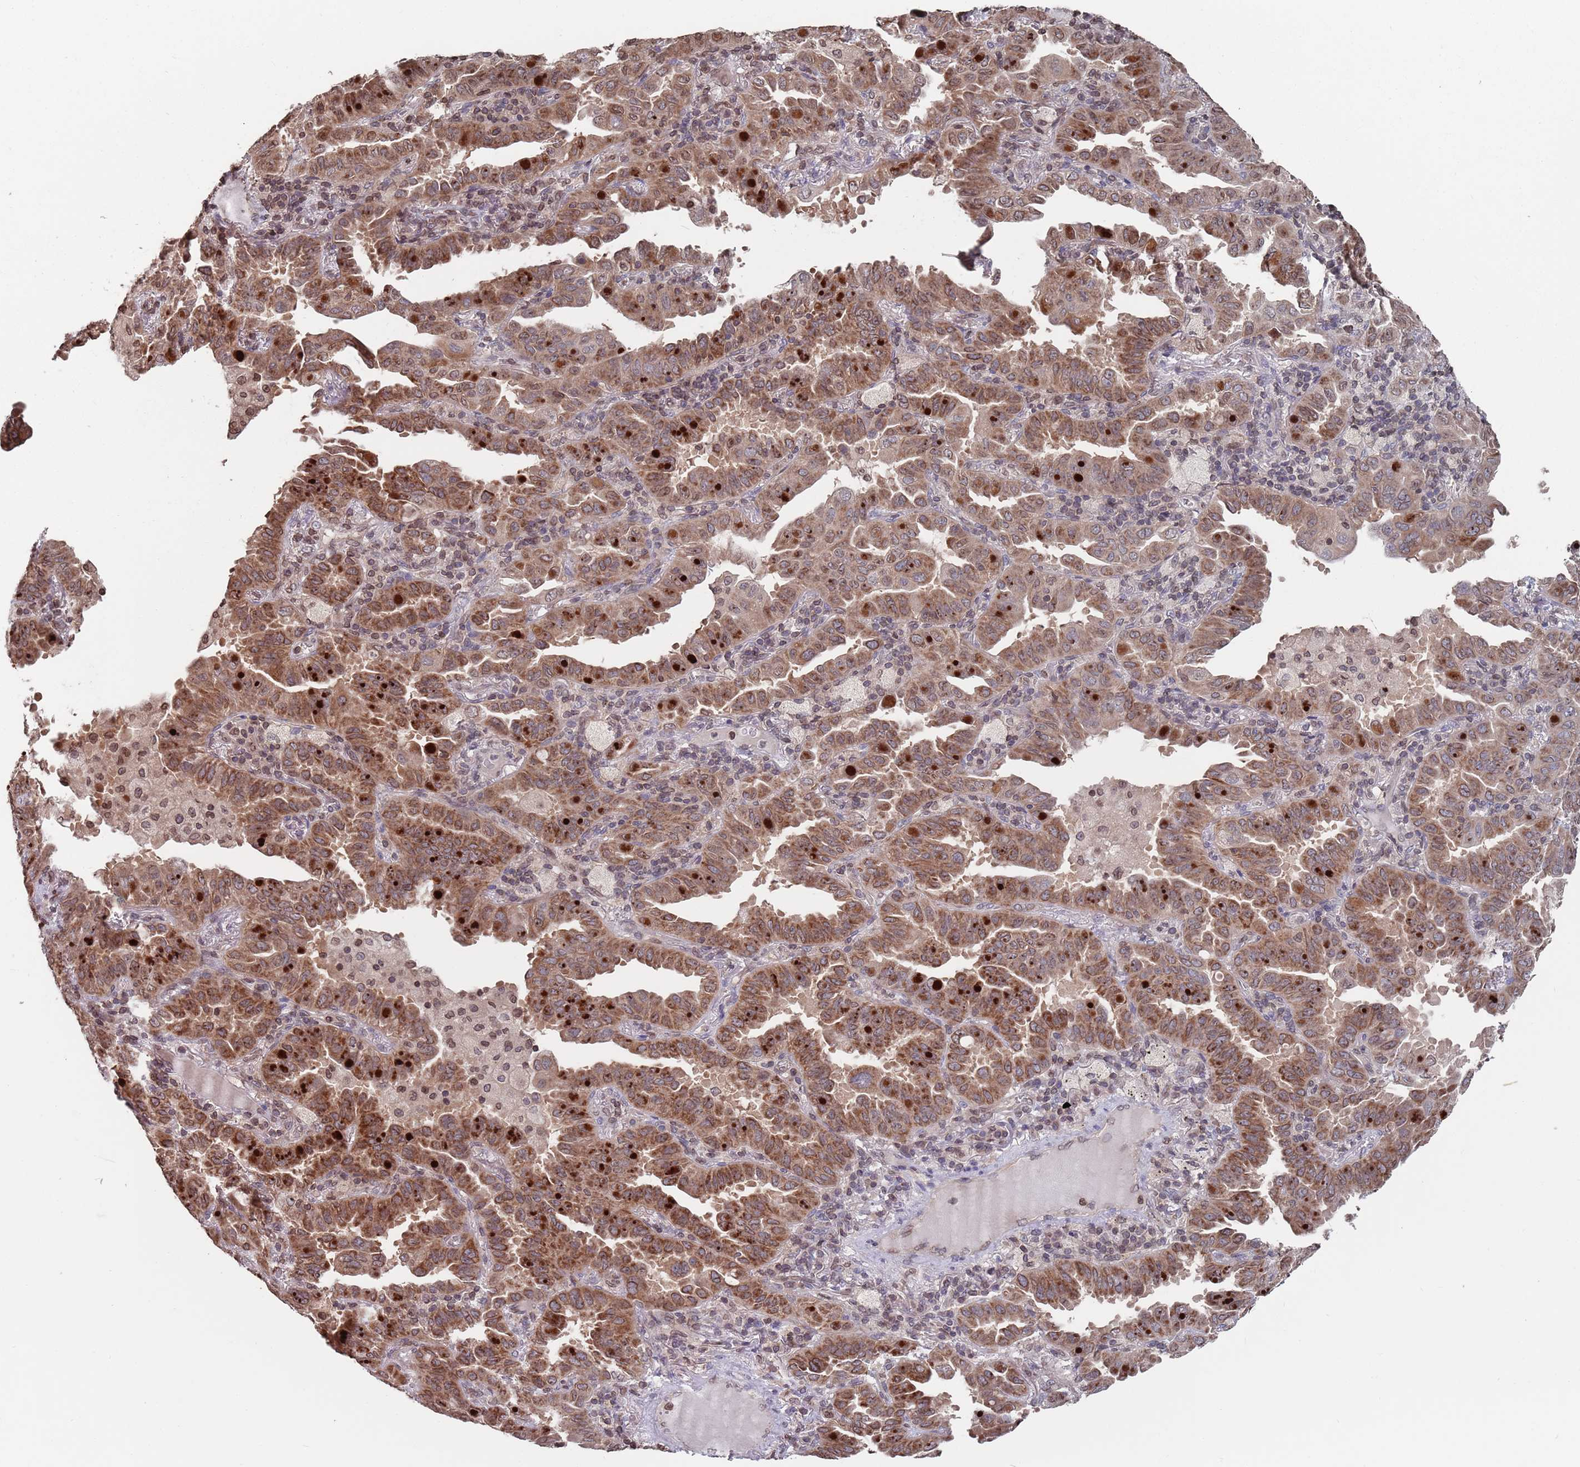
{"staining": {"intensity": "moderate", "quantity": ">75%", "location": "cytoplasmic/membranous,nuclear"}, "tissue": "lung cancer", "cell_type": "Tumor cells", "image_type": "cancer", "snomed": [{"axis": "morphology", "description": "Adenocarcinoma, NOS"}, {"axis": "topography", "description": "Lung"}], "caption": "Immunohistochemistry image of human lung adenocarcinoma stained for a protein (brown), which demonstrates medium levels of moderate cytoplasmic/membranous and nuclear staining in about >75% of tumor cells.", "gene": "SDHAF3", "patient": {"sex": "male", "age": 64}}